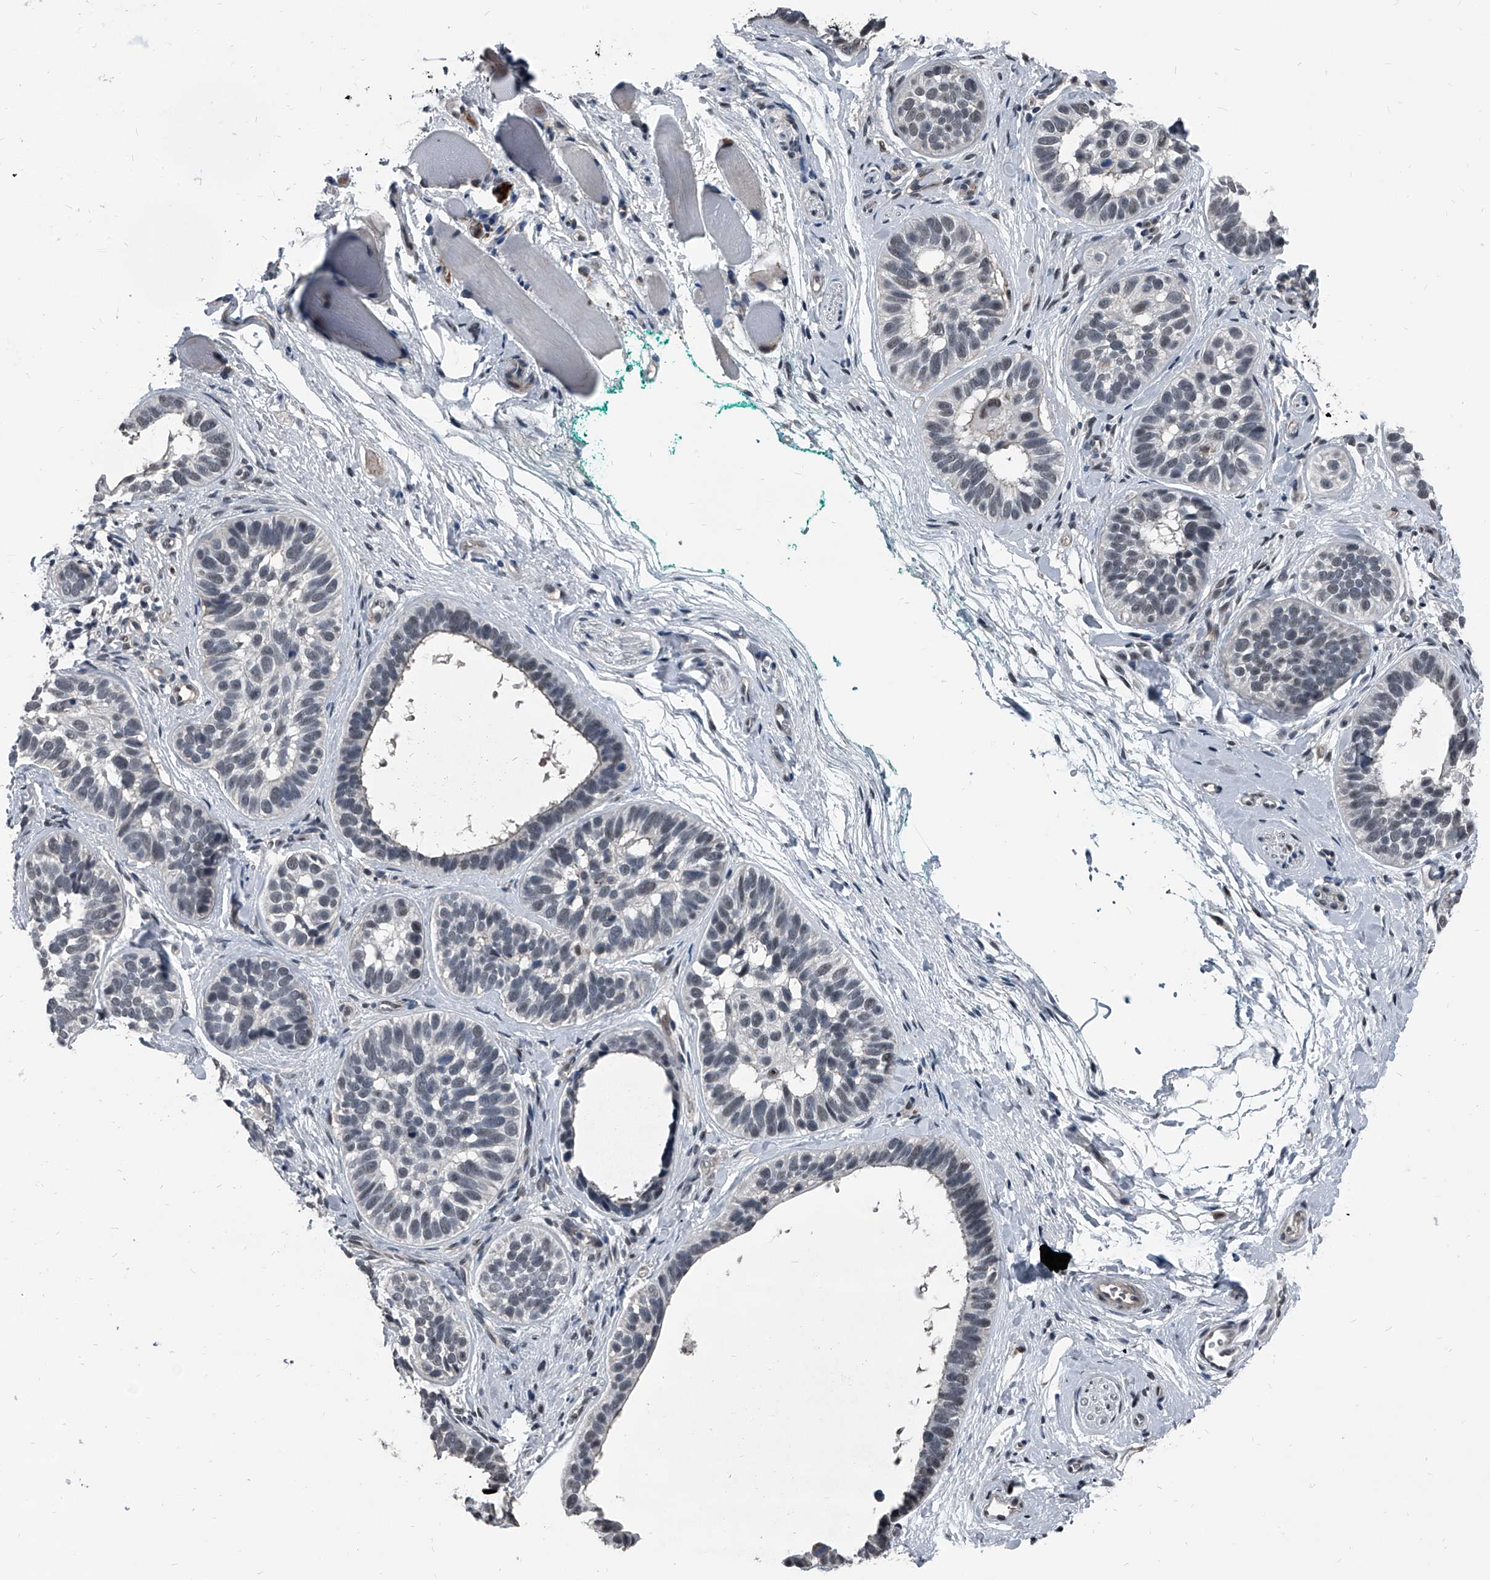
{"staining": {"intensity": "negative", "quantity": "none", "location": "none"}, "tissue": "skin cancer", "cell_type": "Tumor cells", "image_type": "cancer", "snomed": [{"axis": "morphology", "description": "Basal cell carcinoma"}, {"axis": "topography", "description": "Skin"}], "caption": "There is no significant expression in tumor cells of basal cell carcinoma (skin).", "gene": "MEN1", "patient": {"sex": "male", "age": 62}}